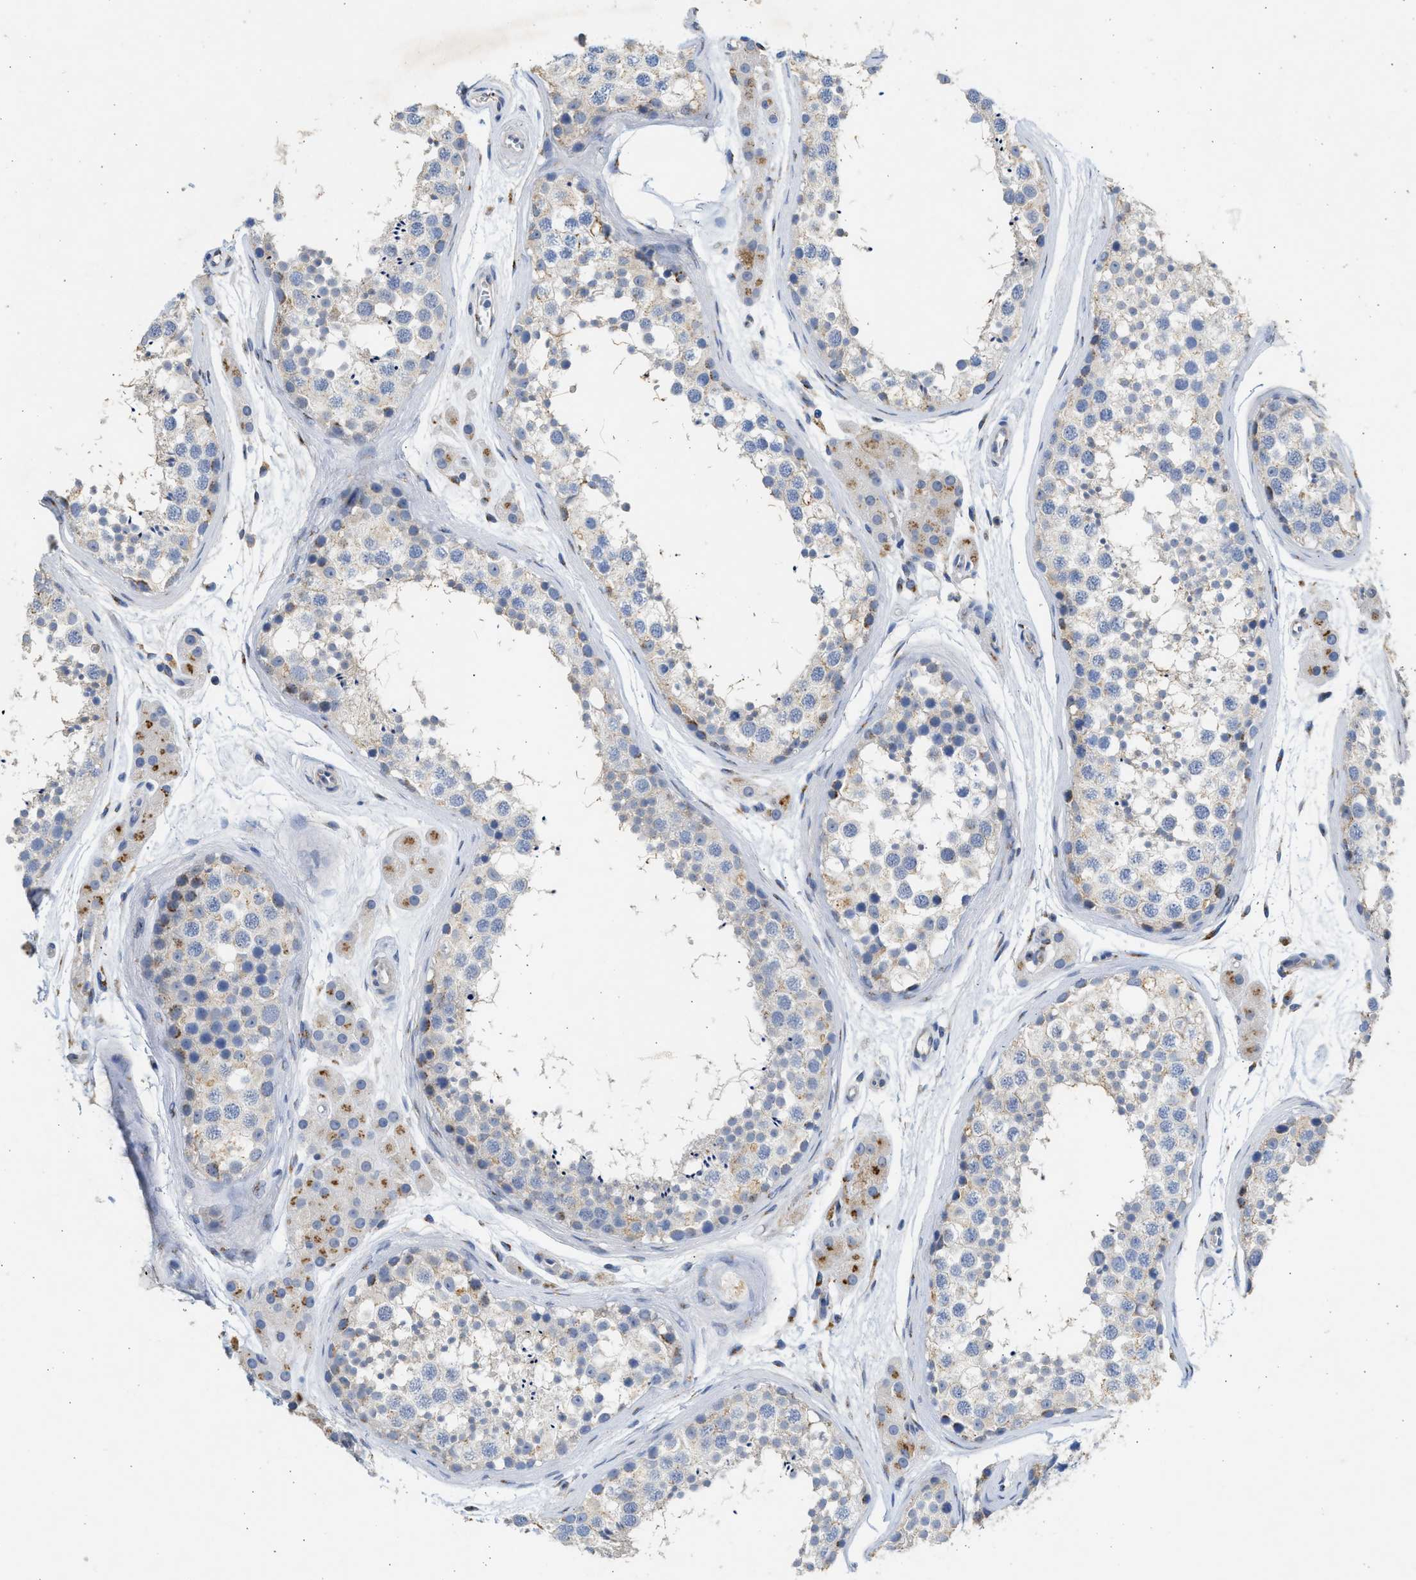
{"staining": {"intensity": "weak", "quantity": "<25%", "location": "cytoplasmic/membranous"}, "tissue": "testis", "cell_type": "Cells in seminiferous ducts", "image_type": "normal", "snomed": [{"axis": "morphology", "description": "Normal tissue, NOS"}, {"axis": "topography", "description": "Testis"}], "caption": "IHC of benign testis displays no staining in cells in seminiferous ducts. The staining was performed using DAB to visualize the protein expression in brown, while the nuclei were stained in blue with hematoxylin (Magnification: 20x).", "gene": "IPO8", "patient": {"sex": "male", "age": 56}}